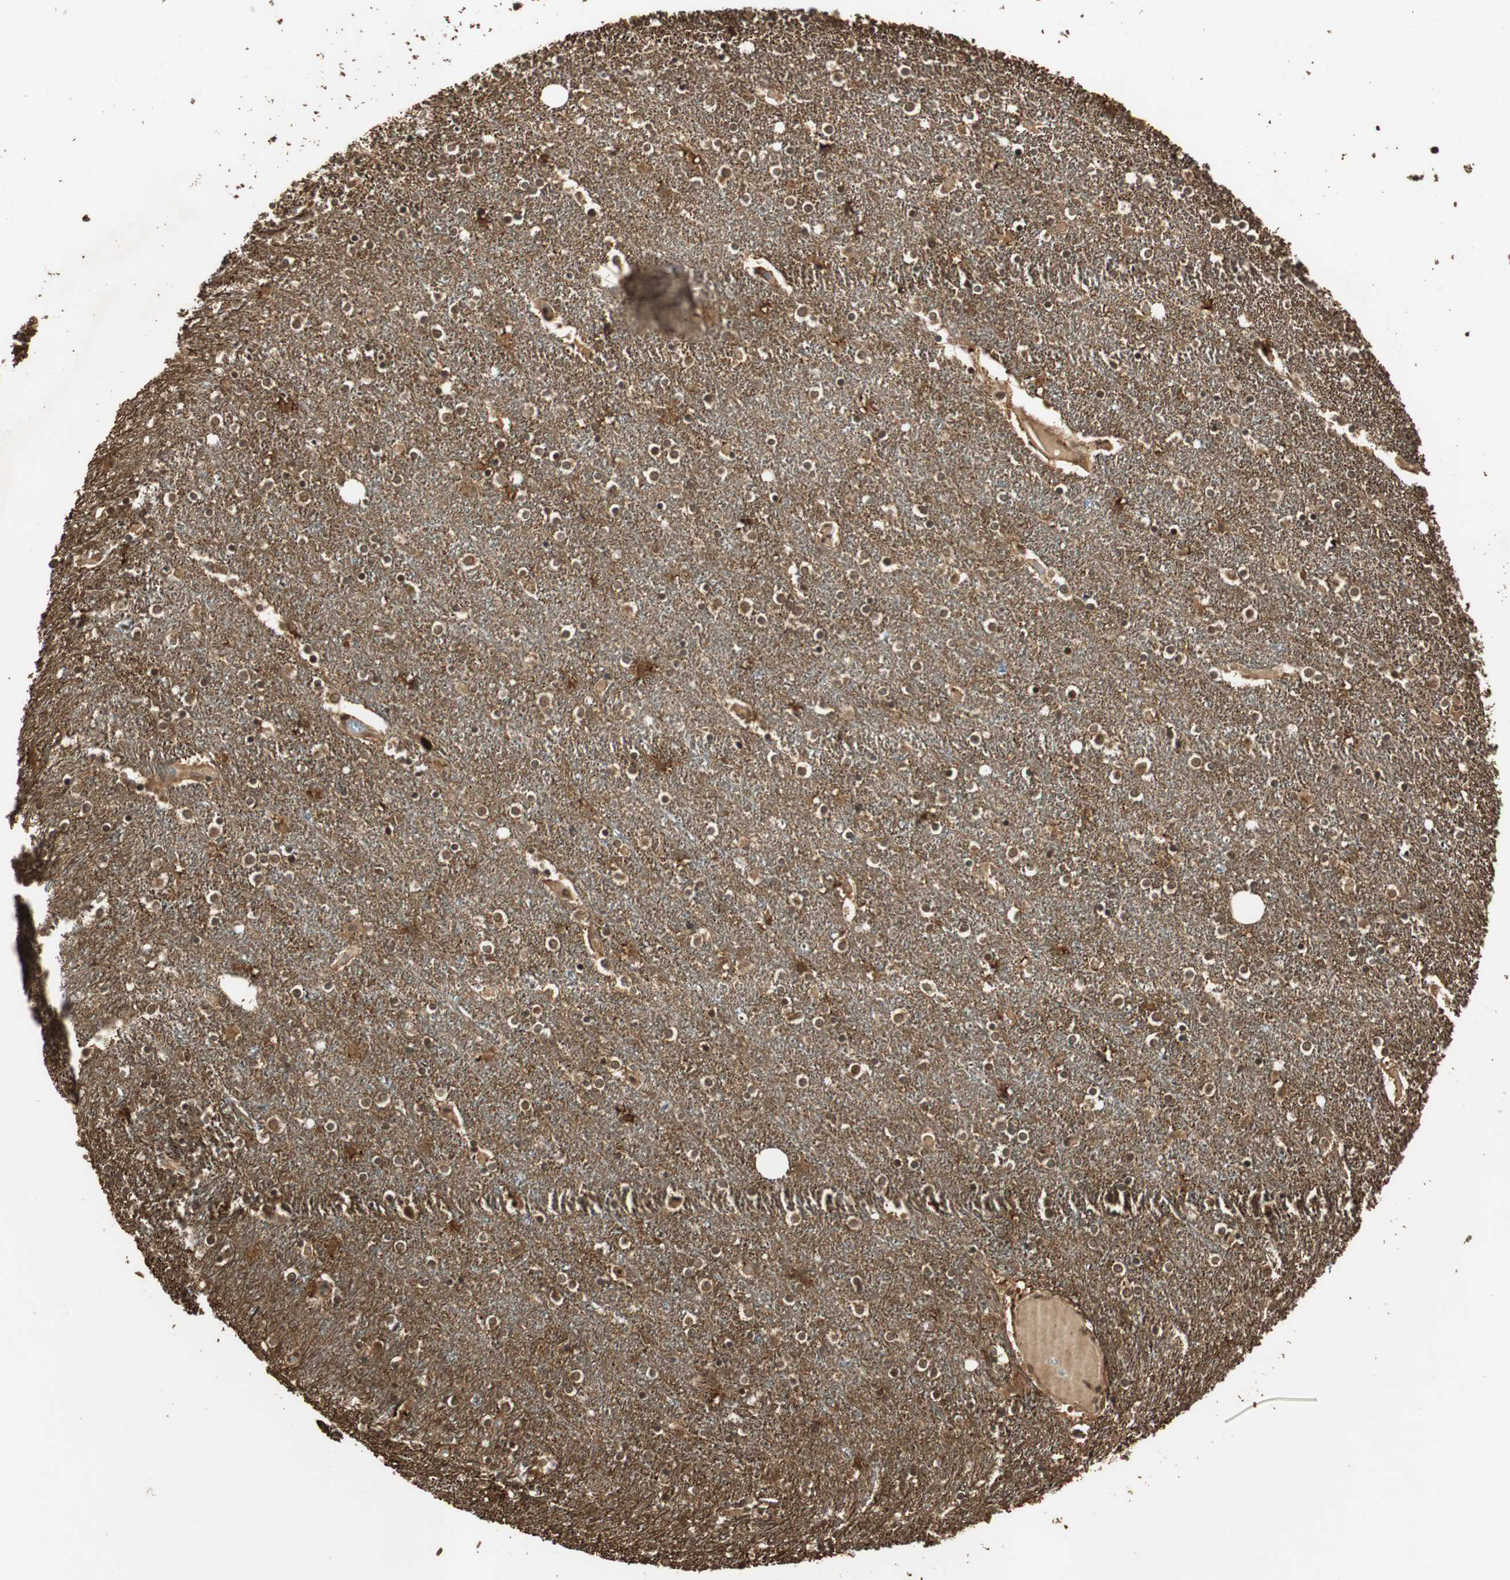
{"staining": {"intensity": "strong", "quantity": ">75%", "location": "cytoplasmic/membranous,nuclear"}, "tissue": "caudate", "cell_type": "Glial cells", "image_type": "normal", "snomed": [{"axis": "morphology", "description": "Normal tissue, NOS"}, {"axis": "topography", "description": "Lateral ventricle wall"}], "caption": "A brown stain shows strong cytoplasmic/membranous,nuclear expression of a protein in glial cells of unremarkable human caudate. (Brightfield microscopy of DAB IHC at high magnification).", "gene": "RPA3", "patient": {"sex": "female", "age": 54}}